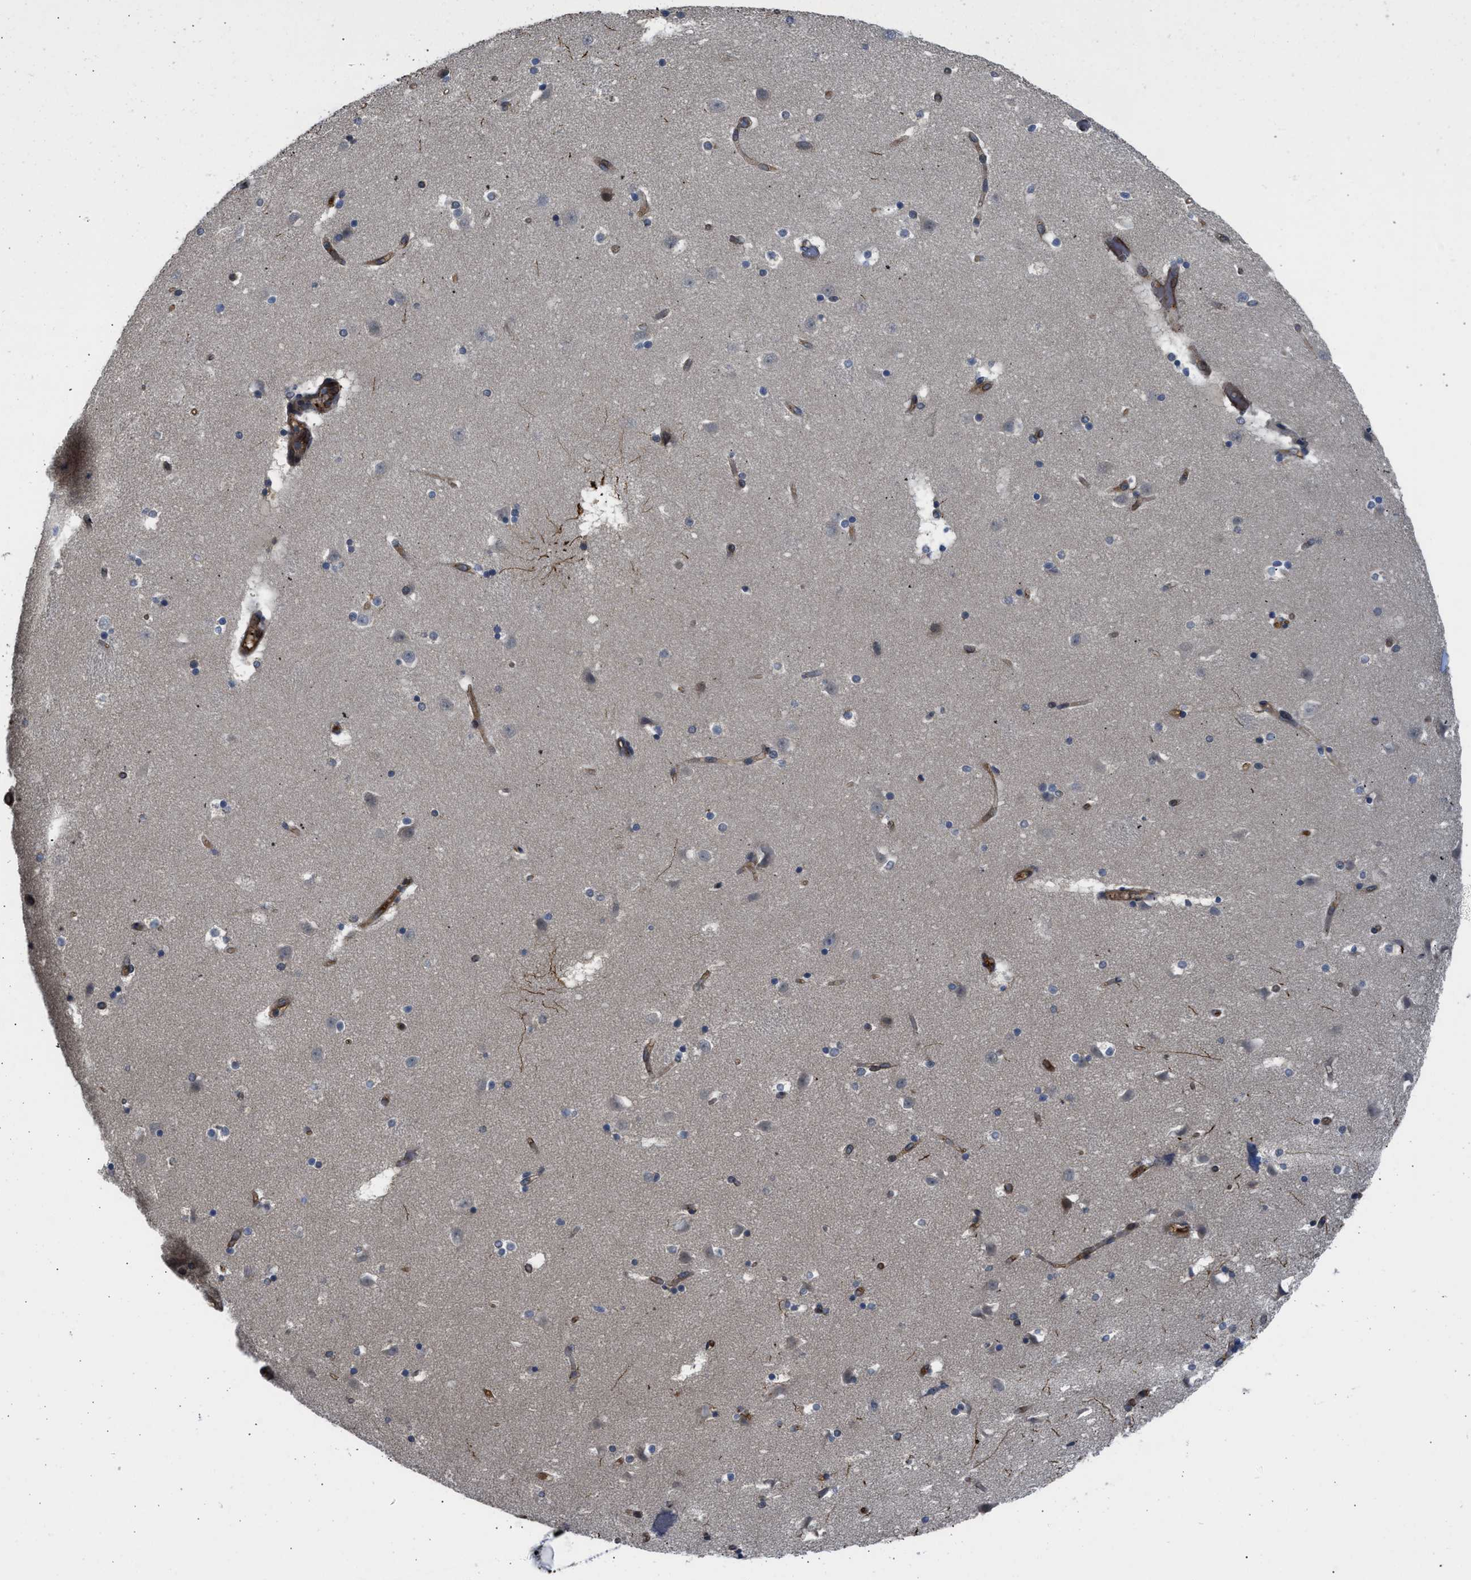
{"staining": {"intensity": "moderate", "quantity": "<25%", "location": "cytoplasmic/membranous"}, "tissue": "caudate", "cell_type": "Glial cells", "image_type": "normal", "snomed": [{"axis": "morphology", "description": "Normal tissue, NOS"}, {"axis": "topography", "description": "Lateral ventricle wall"}], "caption": "Immunohistochemical staining of normal human caudate reveals moderate cytoplasmic/membranous protein positivity in about <25% of glial cells.", "gene": "GPATCH2L", "patient": {"sex": "male", "age": 45}}